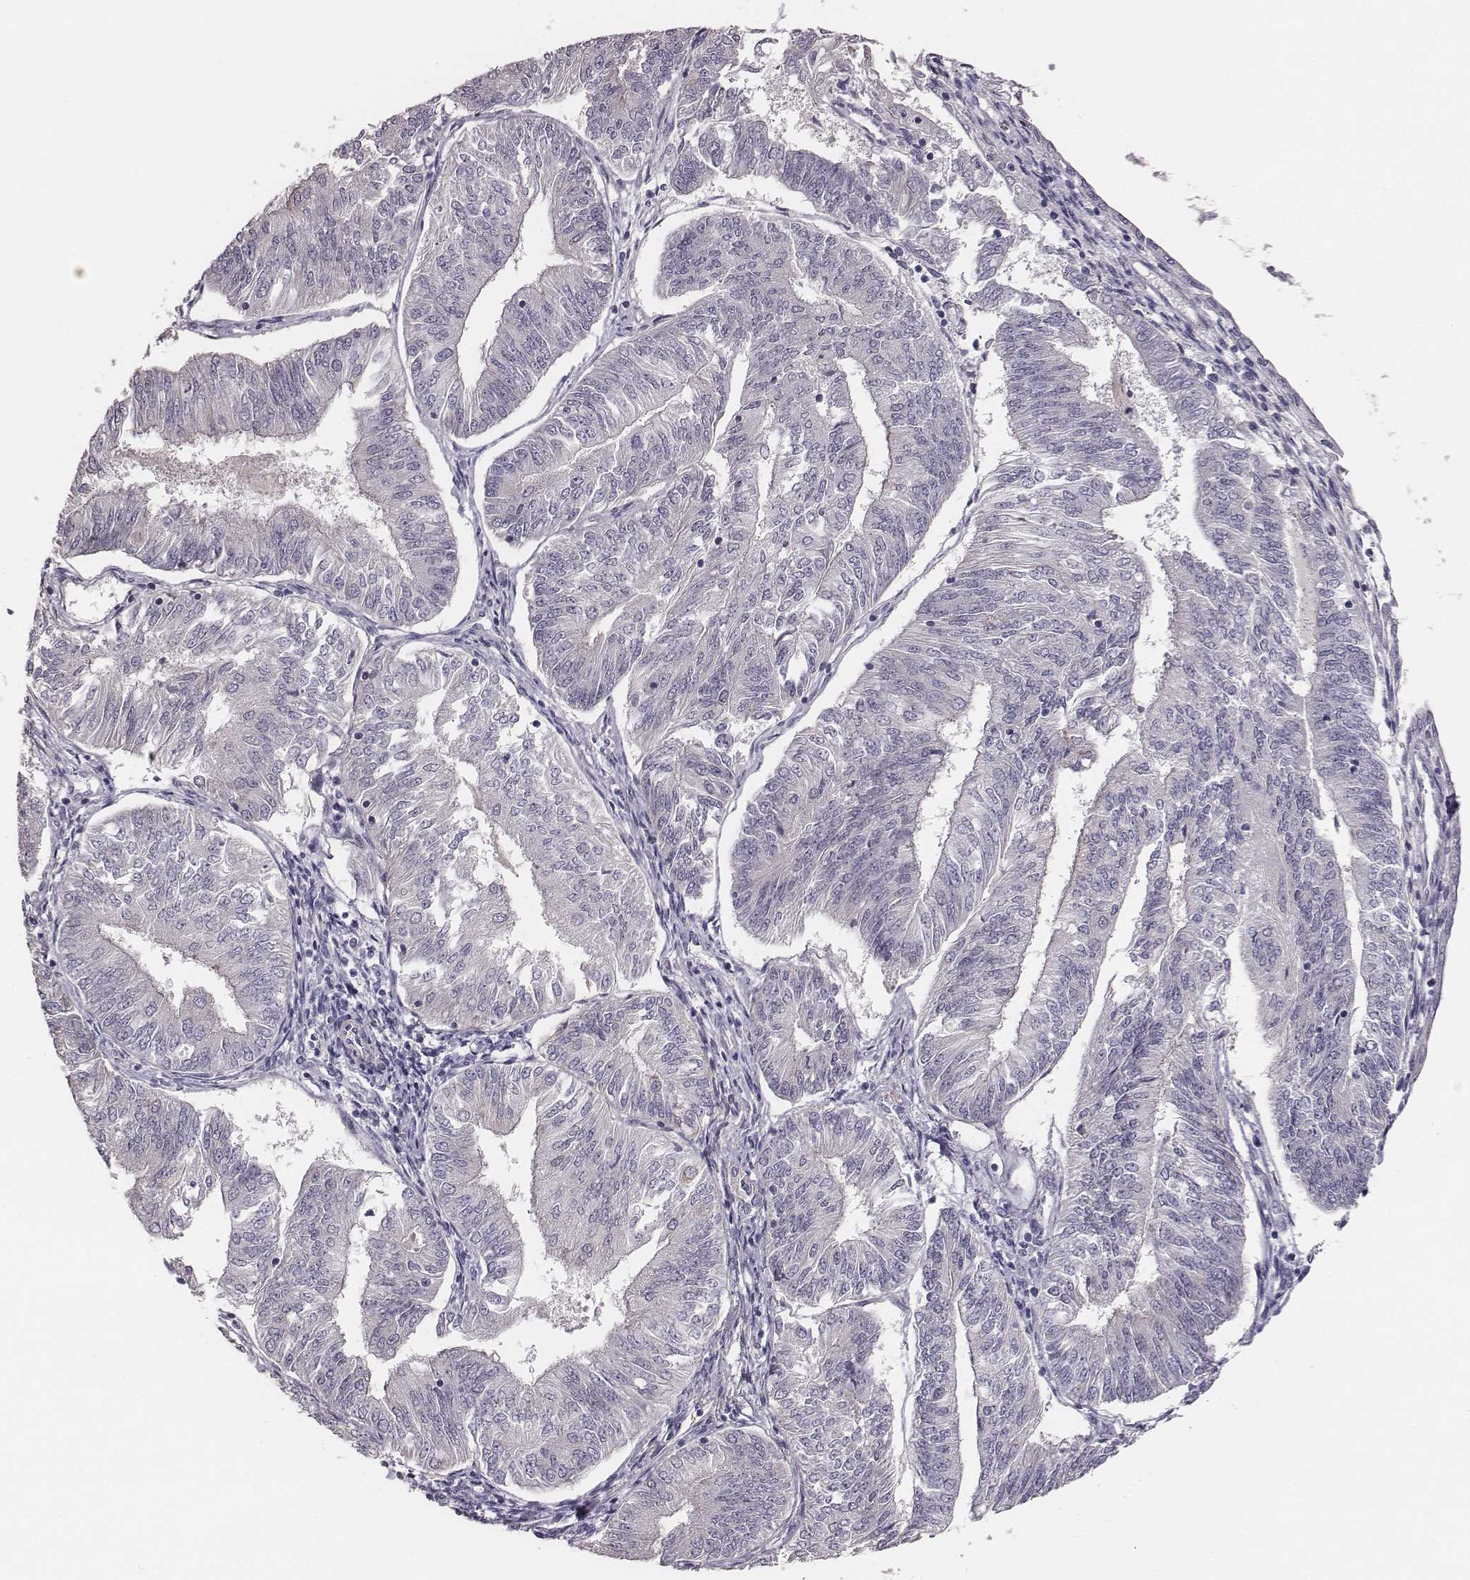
{"staining": {"intensity": "negative", "quantity": "none", "location": "none"}, "tissue": "endometrial cancer", "cell_type": "Tumor cells", "image_type": "cancer", "snomed": [{"axis": "morphology", "description": "Adenocarcinoma, NOS"}, {"axis": "topography", "description": "Endometrium"}], "caption": "High magnification brightfield microscopy of endometrial cancer stained with DAB (3,3'-diaminobenzidine) (brown) and counterstained with hematoxylin (blue): tumor cells show no significant staining.", "gene": "PRKCZ", "patient": {"sex": "female", "age": 58}}